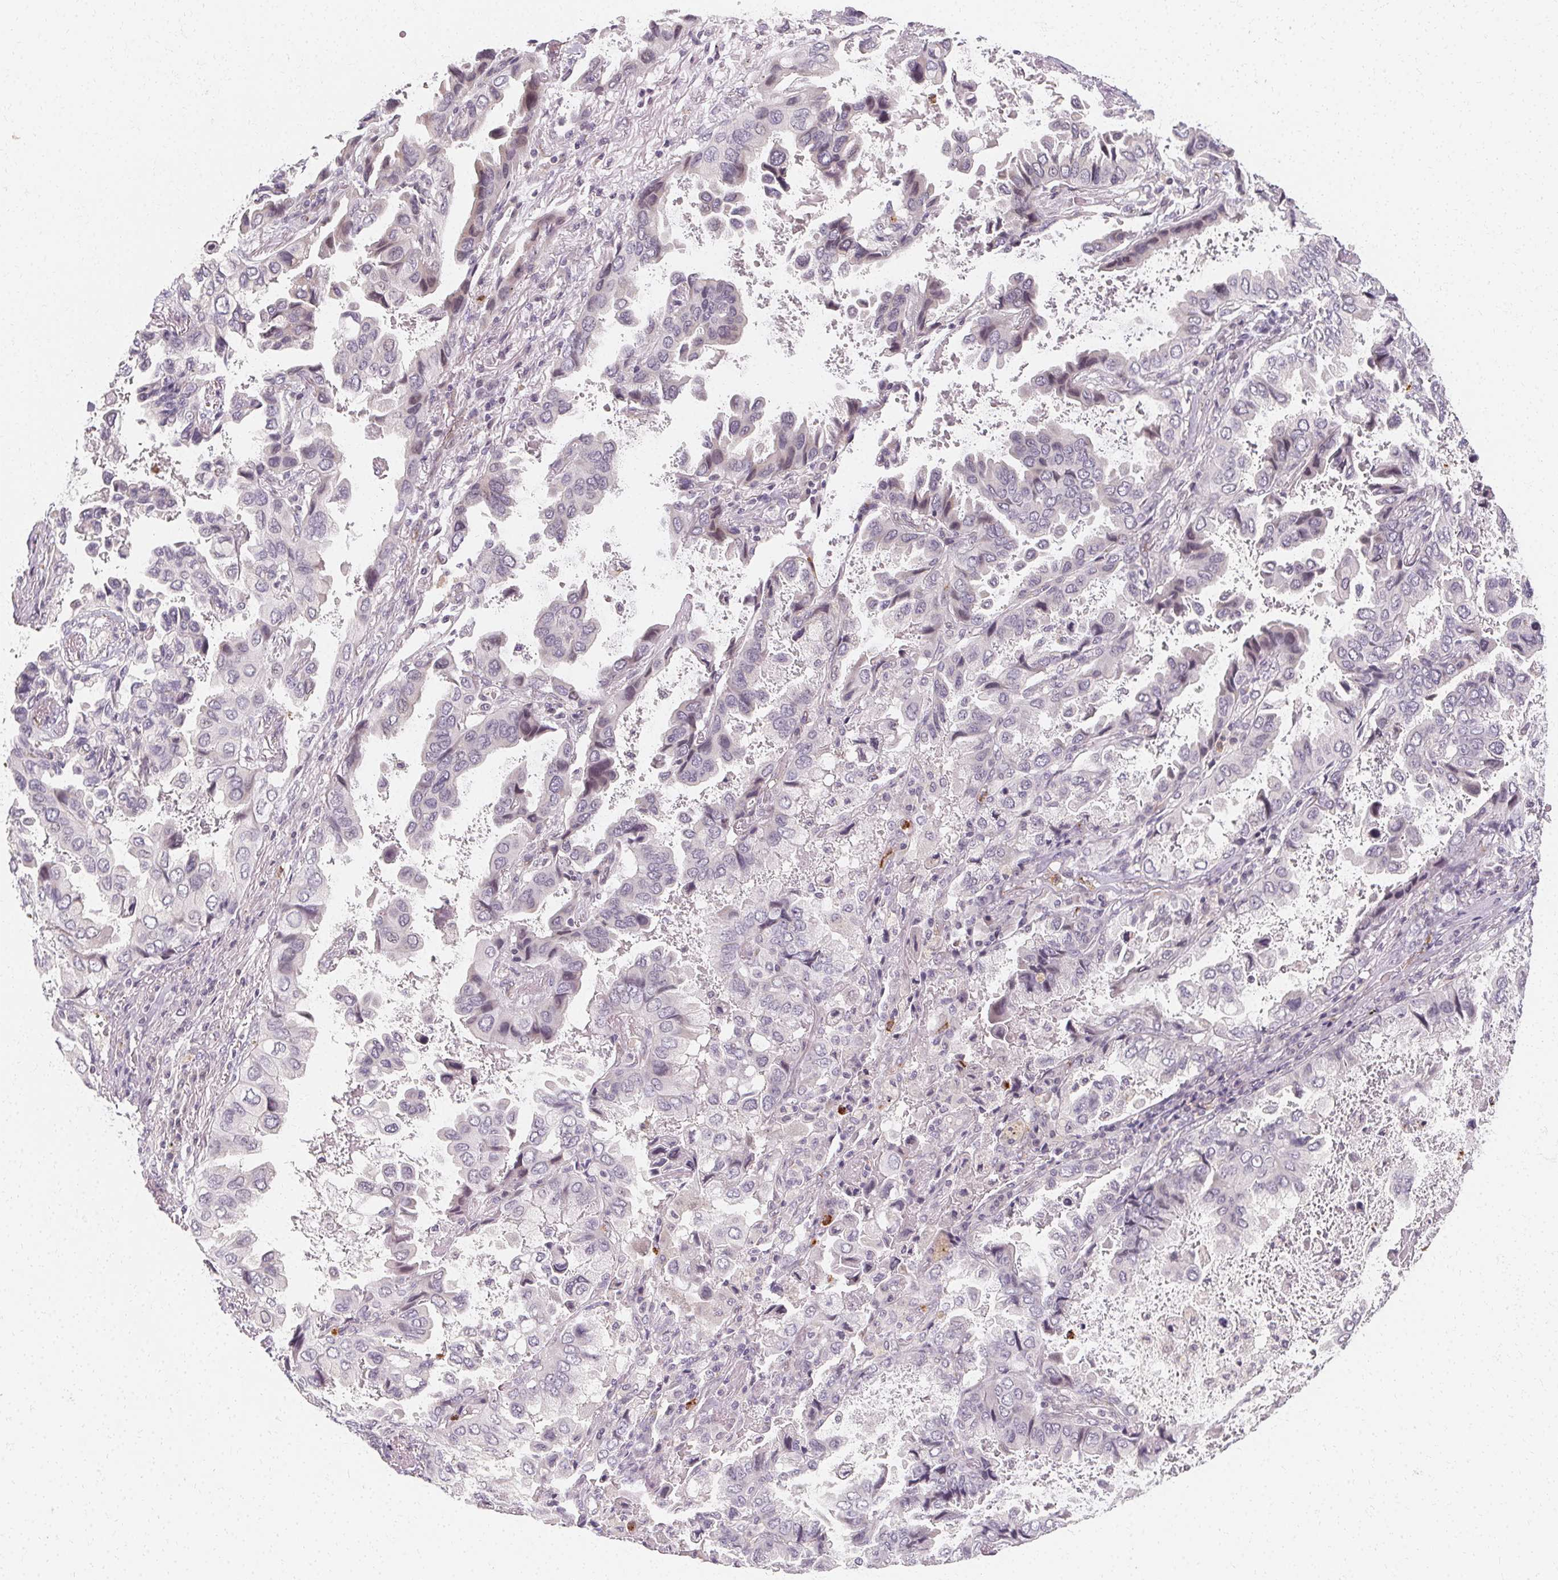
{"staining": {"intensity": "negative", "quantity": "none", "location": "none"}, "tissue": "lung cancer", "cell_type": "Tumor cells", "image_type": "cancer", "snomed": [{"axis": "morphology", "description": "Aneuploidy"}, {"axis": "morphology", "description": "Adenocarcinoma, NOS"}, {"axis": "morphology", "description": "Adenocarcinoma, metastatic, NOS"}, {"axis": "topography", "description": "Lymph node"}, {"axis": "topography", "description": "Lung"}], "caption": "Tumor cells show no significant positivity in adenocarcinoma (lung).", "gene": "CLCNKB", "patient": {"sex": "female", "age": 48}}